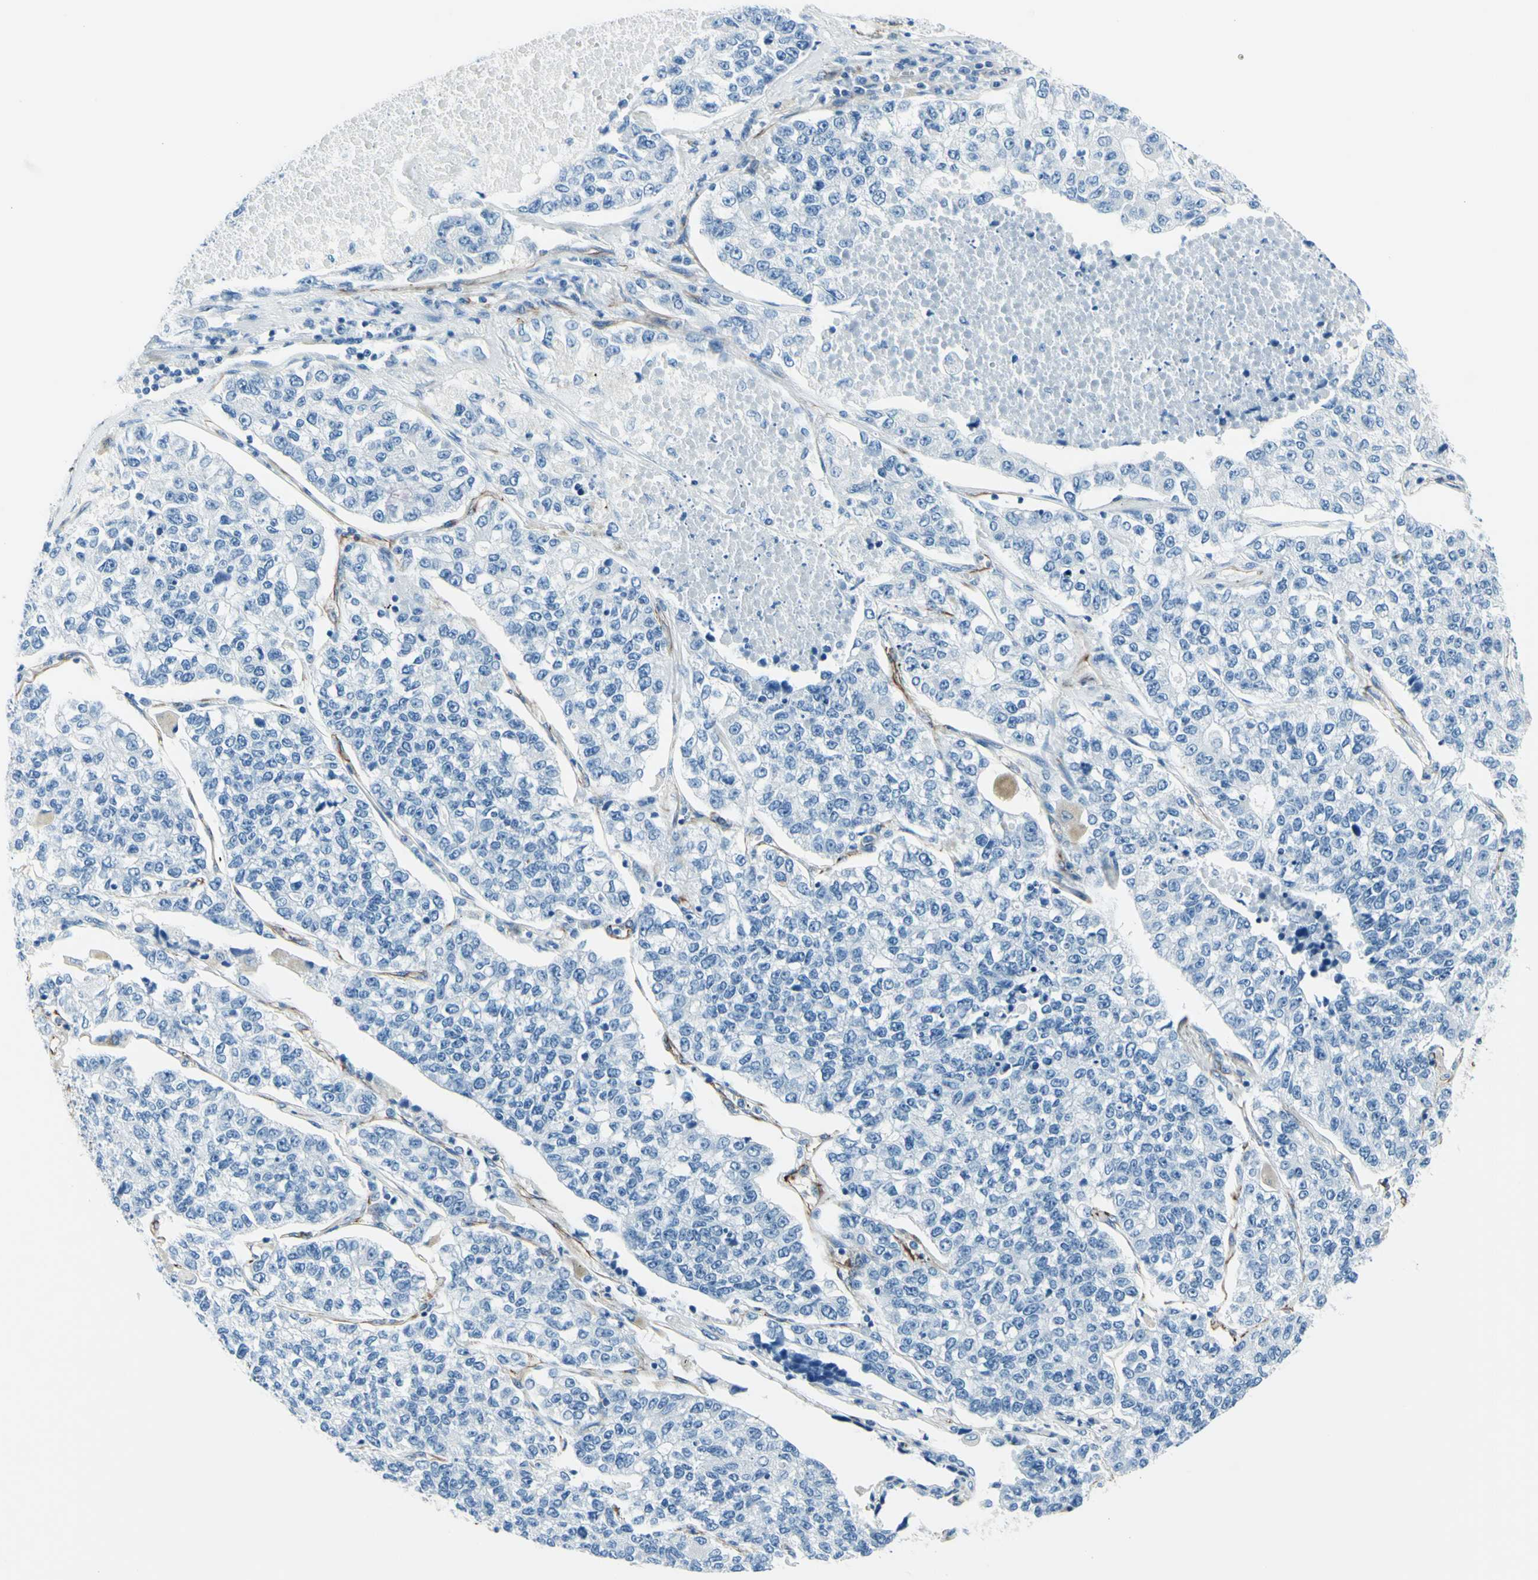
{"staining": {"intensity": "negative", "quantity": "none", "location": "none"}, "tissue": "lung cancer", "cell_type": "Tumor cells", "image_type": "cancer", "snomed": [{"axis": "morphology", "description": "Adenocarcinoma, NOS"}, {"axis": "topography", "description": "Lung"}], "caption": "Human lung adenocarcinoma stained for a protein using immunohistochemistry exhibits no expression in tumor cells.", "gene": "PTH2R", "patient": {"sex": "male", "age": 49}}